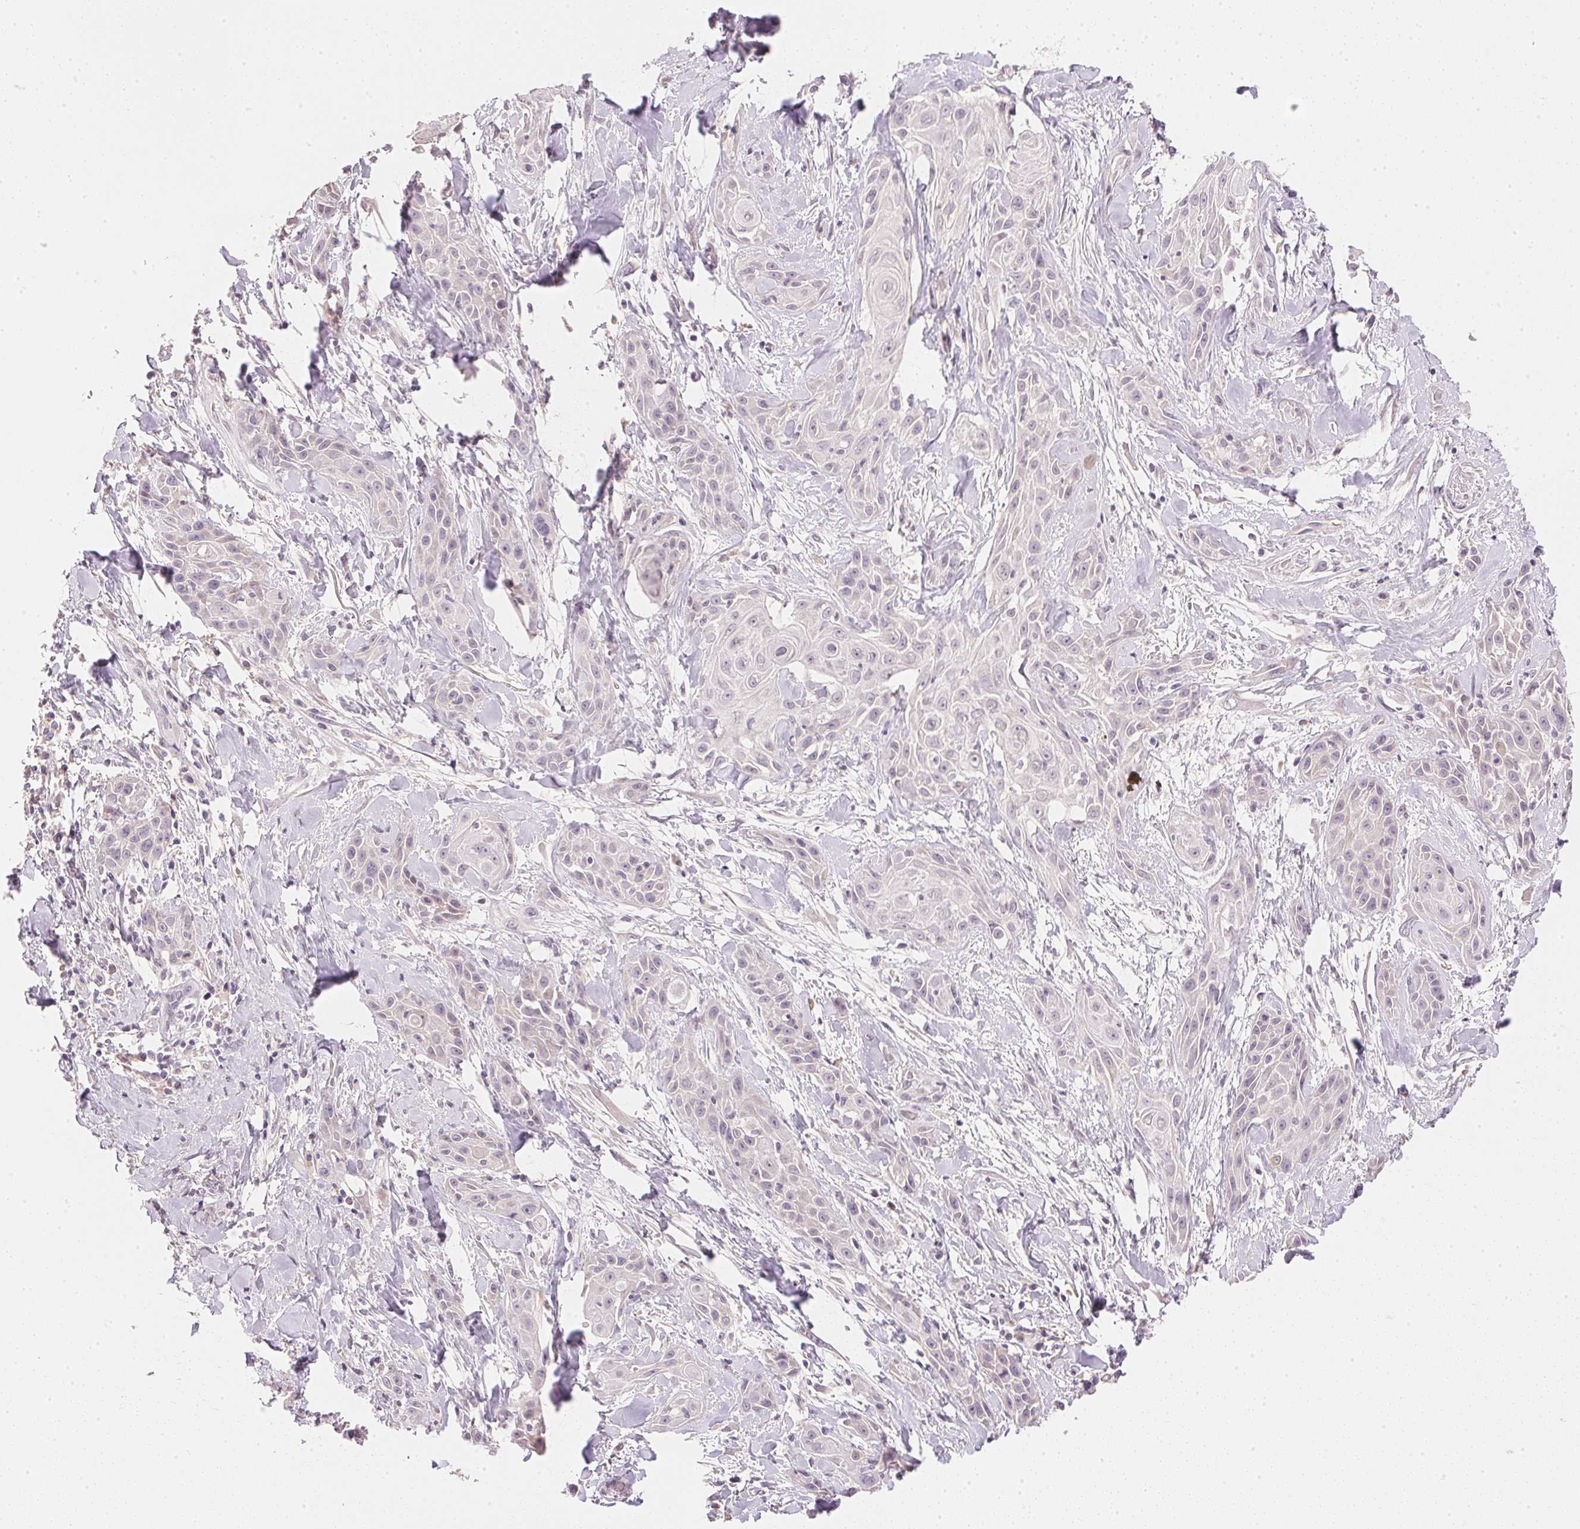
{"staining": {"intensity": "negative", "quantity": "none", "location": "none"}, "tissue": "skin cancer", "cell_type": "Tumor cells", "image_type": "cancer", "snomed": [{"axis": "morphology", "description": "Squamous cell carcinoma, NOS"}, {"axis": "topography", "description": "Skin"}, {"axis": "topography", "description": "Anal"}], "caption": "This micrograph is of squamous cell carcinoma (skin) stained with immunohistochemistry (IHC) to label a protein in brown with the nuclei are counter-stained blue. There is no positivity in tumor cells.", "gene": "DHCR24", "patient": {"sex": "male", "age": 64}}